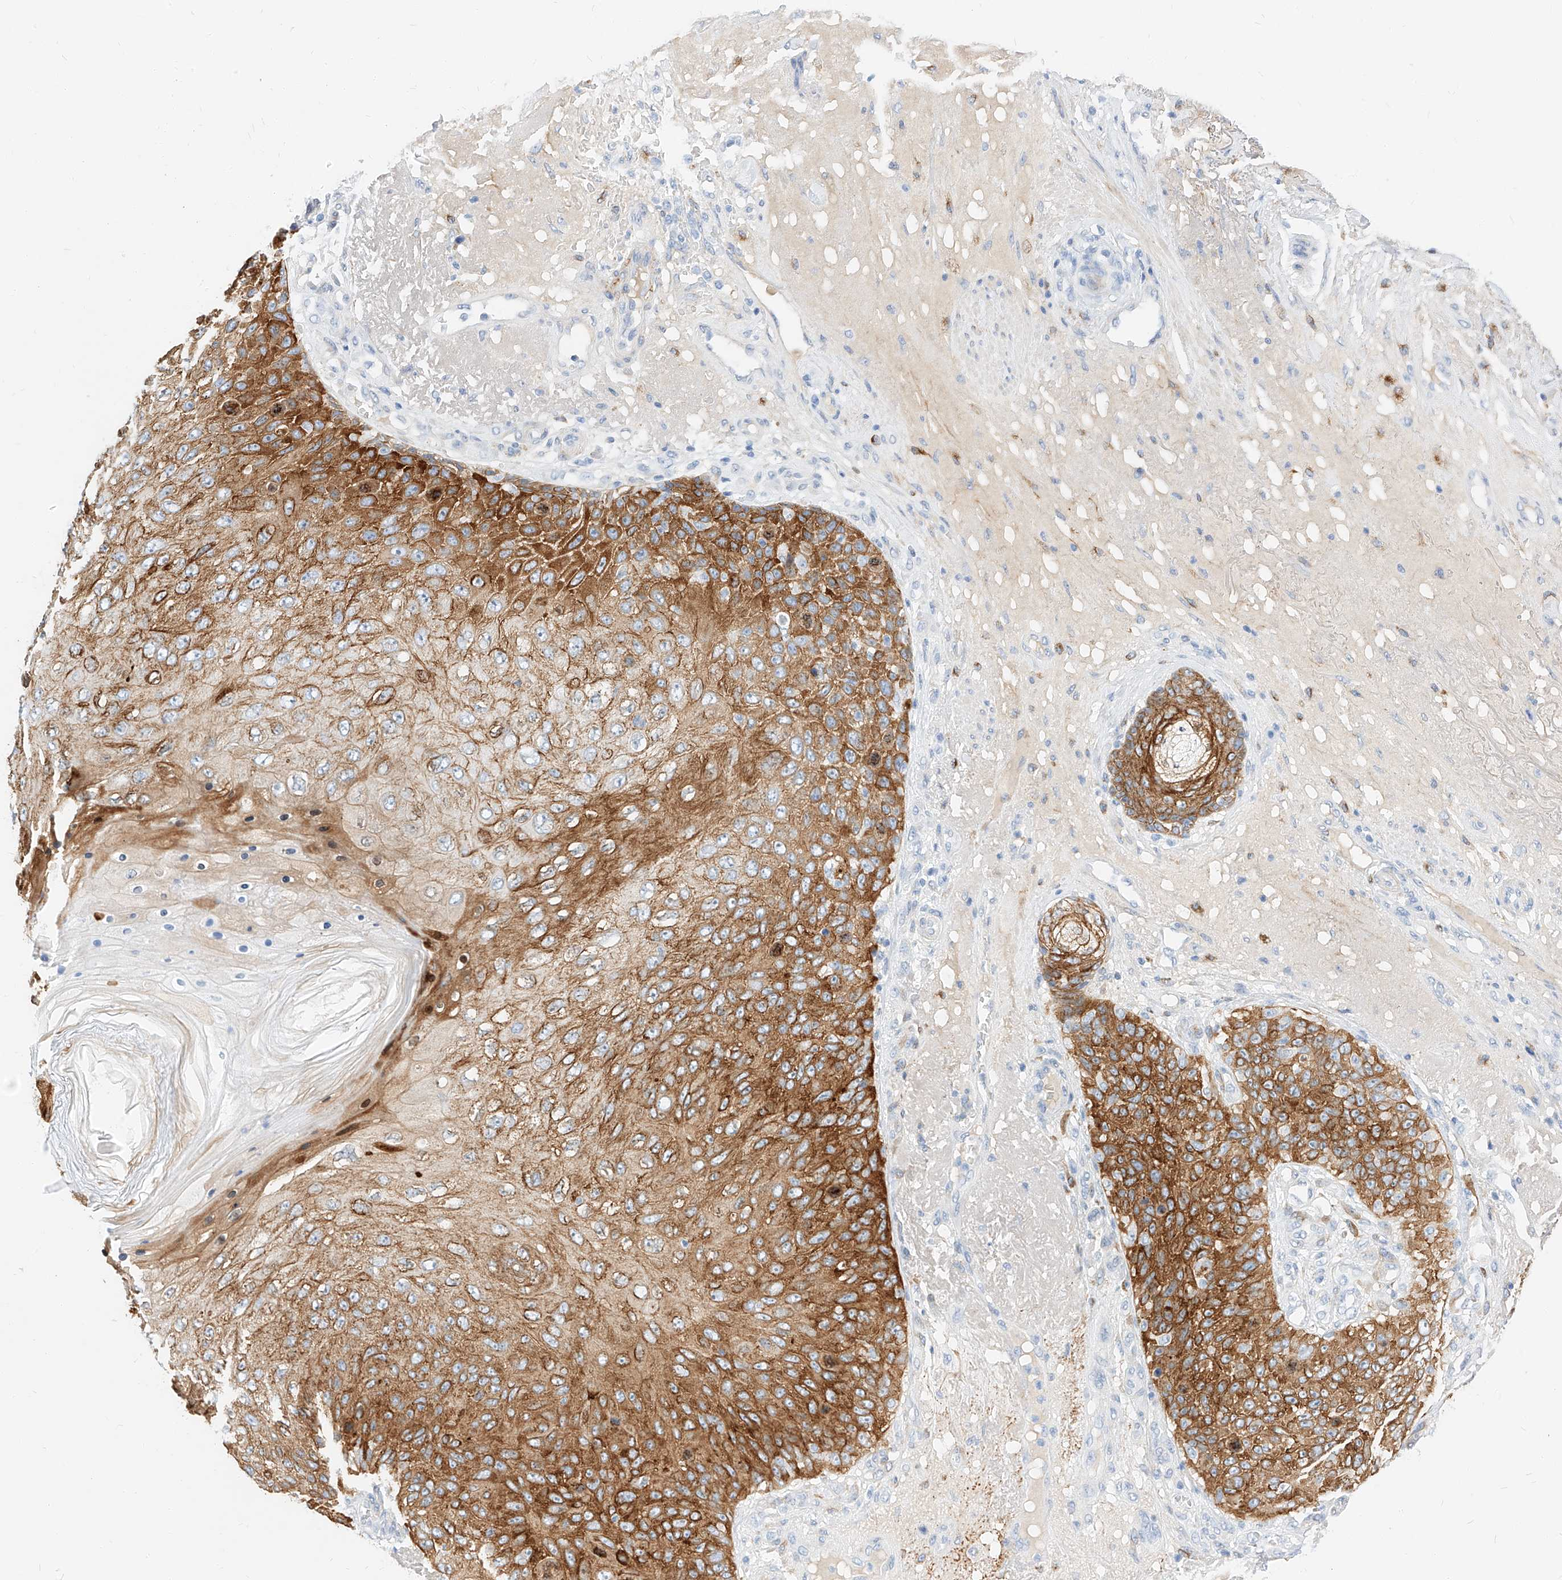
{"staining": {"intensity": "strong", "quantity": ">75%", "location": "cytoplasmic/membranous"}, "tissue": "skin cancer", "cell_type": "Tumor cells", "image_type": "cancer", "snomed": [{"axis": "morphology", "description": "Squamous cell carcinoma, NOS"}, {"axis": "topography", "description": "Skin"}], "caption": "Tumor cells reveal strong cytoplasmic/membranous positivity in approximately >75% of cells in squamous cell carcinoma (skin).", "gene": "MAP7", "patient": {"sex": "female", "age": 88}}